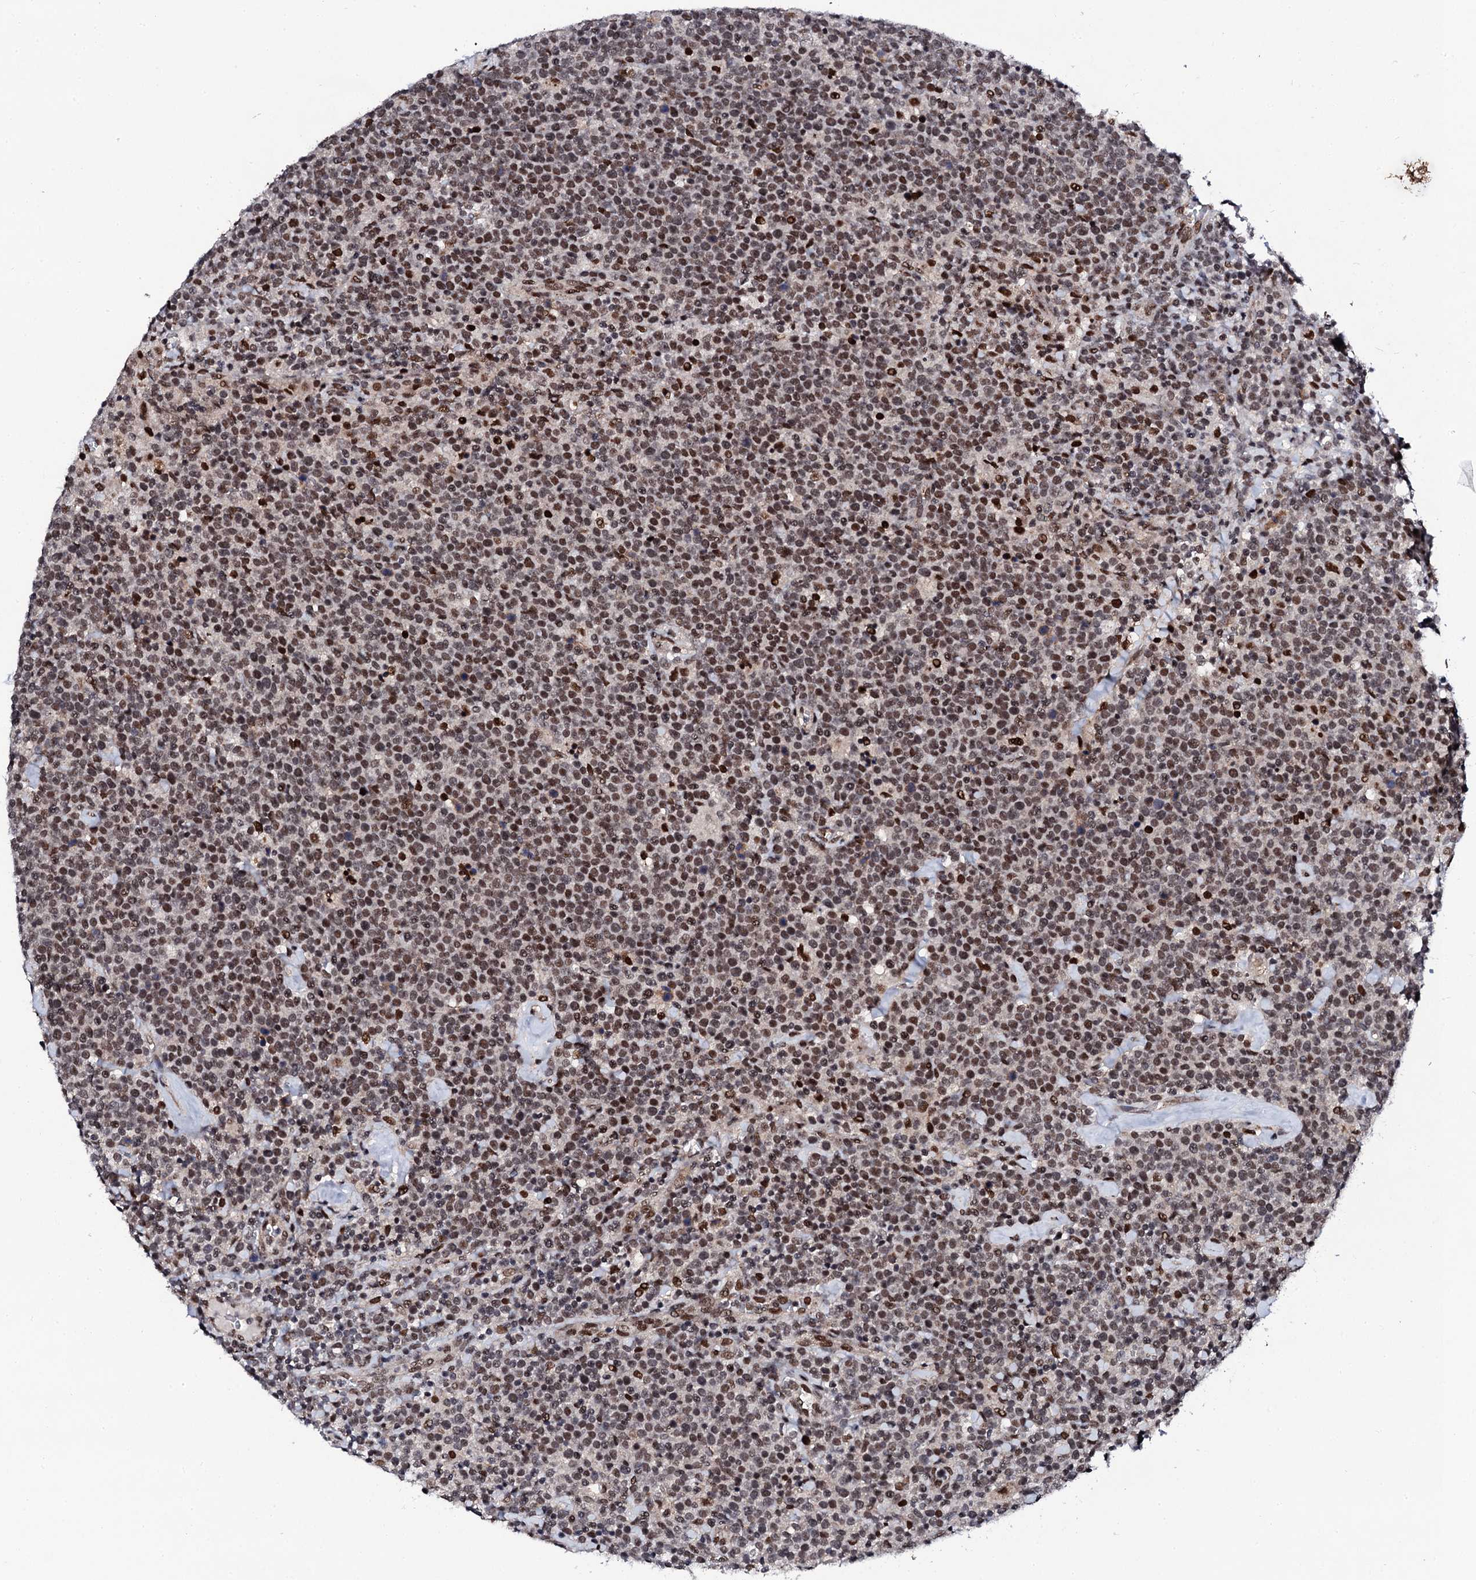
{"staining": {"intensity": "strong", "quantity": ">75%", "location": "nuclear"}, "tissue": "lymphoma", "cell_type": "Tumor cells", "image_type": "cancer", "snomed": [{"axis": "morphology", "description": "Malignant lymphoma, non-Hodgkin's type, High grade"}, {"axis": "topography", "description": "Lymph node"}], "caption": "DAB (3,3'-diaminobenzidine) immunohistochemical staining of human lymphoma exhibits strong nuclear protein staining in about >75% of tumor cells.", "gene": "CSTF3", "patient": {"sex": "male", "age": 61}}